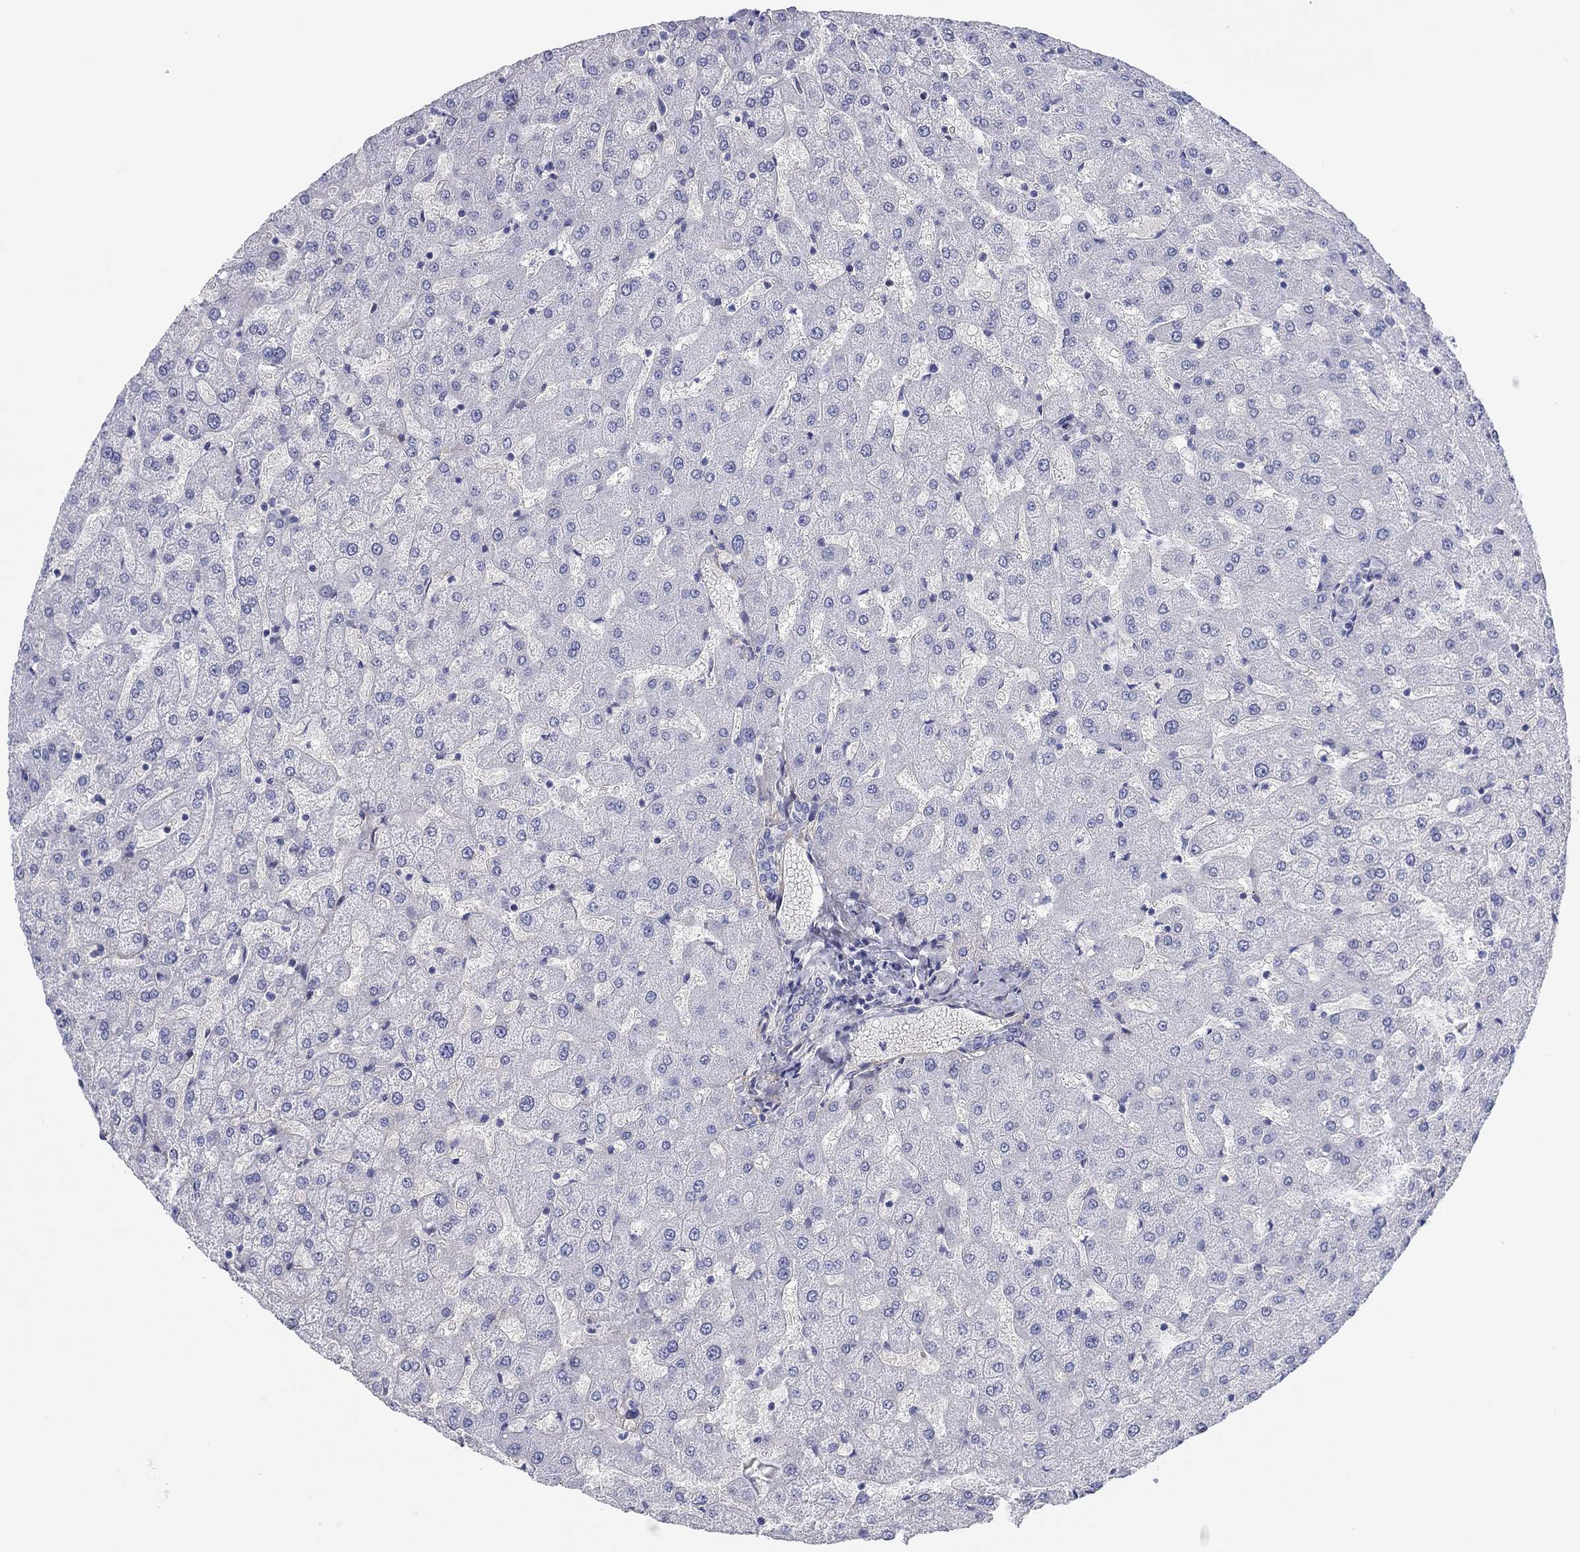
{"staining": {"intensity": "negative", "quantity": "none", "location": "none"}, "tissue": "liver", "cell_type": "Cholangiocytes", "image_type": "normal", "snomed": [{"axis": "morphology", "description": "Normal tissue, NOS"}, {"axis": "topography", "description": "Liver"}], "caption": "Cholangiocytes are negative for brown protein staining in benign liver. (Brightfield microscopy of DAB immunohistochemistry (IHC) at high magnification).", "gene": "GPC1", "patient": {"sex": "female", "age": 50}}